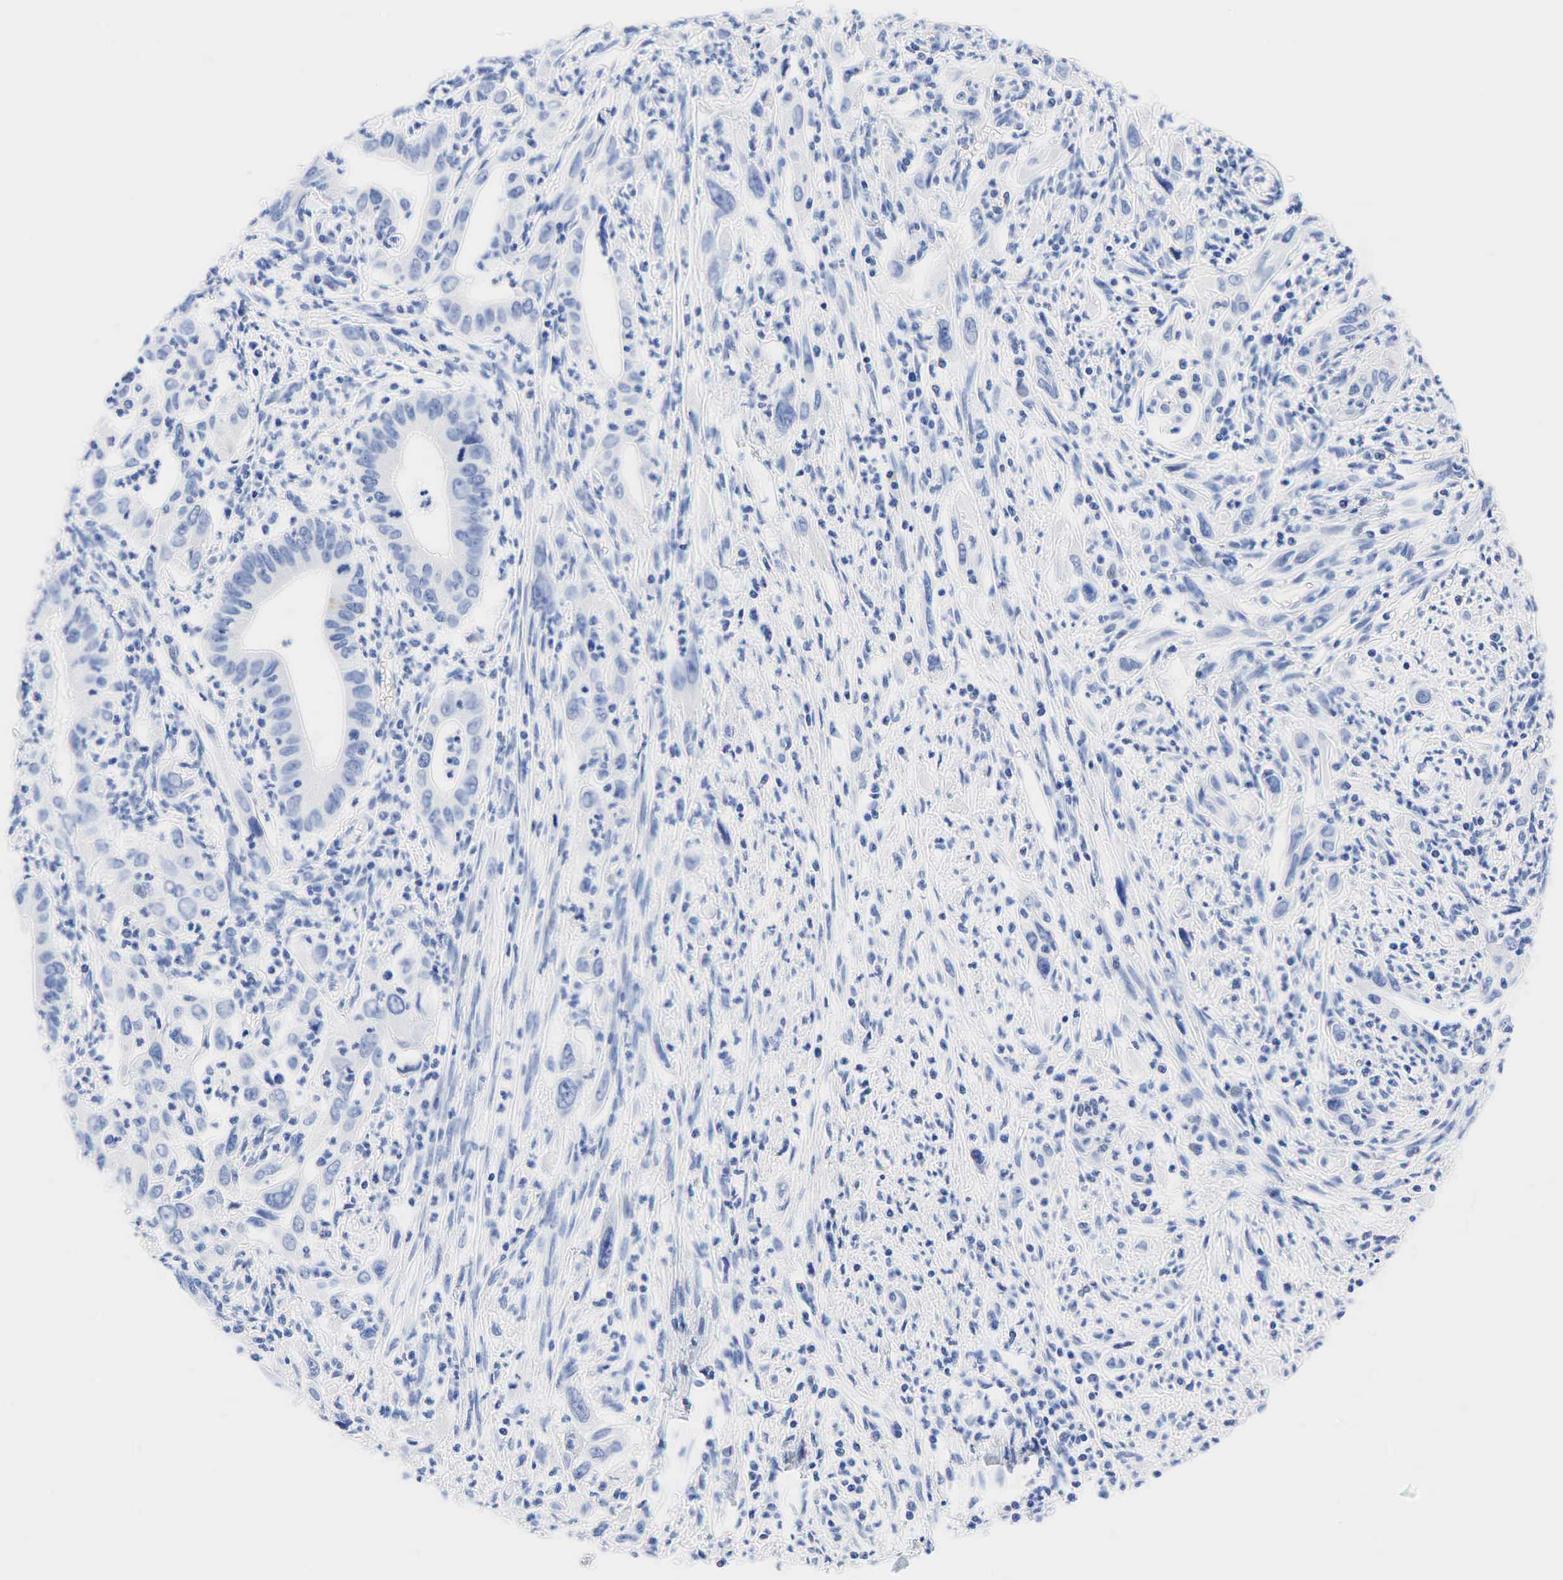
{"staining": {"intensity": "negative", "quantity": "none", "location": "none"}, "tissue": "cervical cancer", "cell_type": "Tumor cells", "image_type": "cancer", "snomed": [{"axis": "morphology", "description": "Normal tissue, NOS"}, {"axis": "morphology", "description": "Adenocarcinoma, NOS"}, {"axis": "topography", "description": "Cervix"}], "caption": "Cervical adenocarcinoma stained for a protein using immunohistochemistry demonstrates no positivity tumor cells.", "gene": "NKX2-1", "patient": {"sex": "female", "age": 34}}